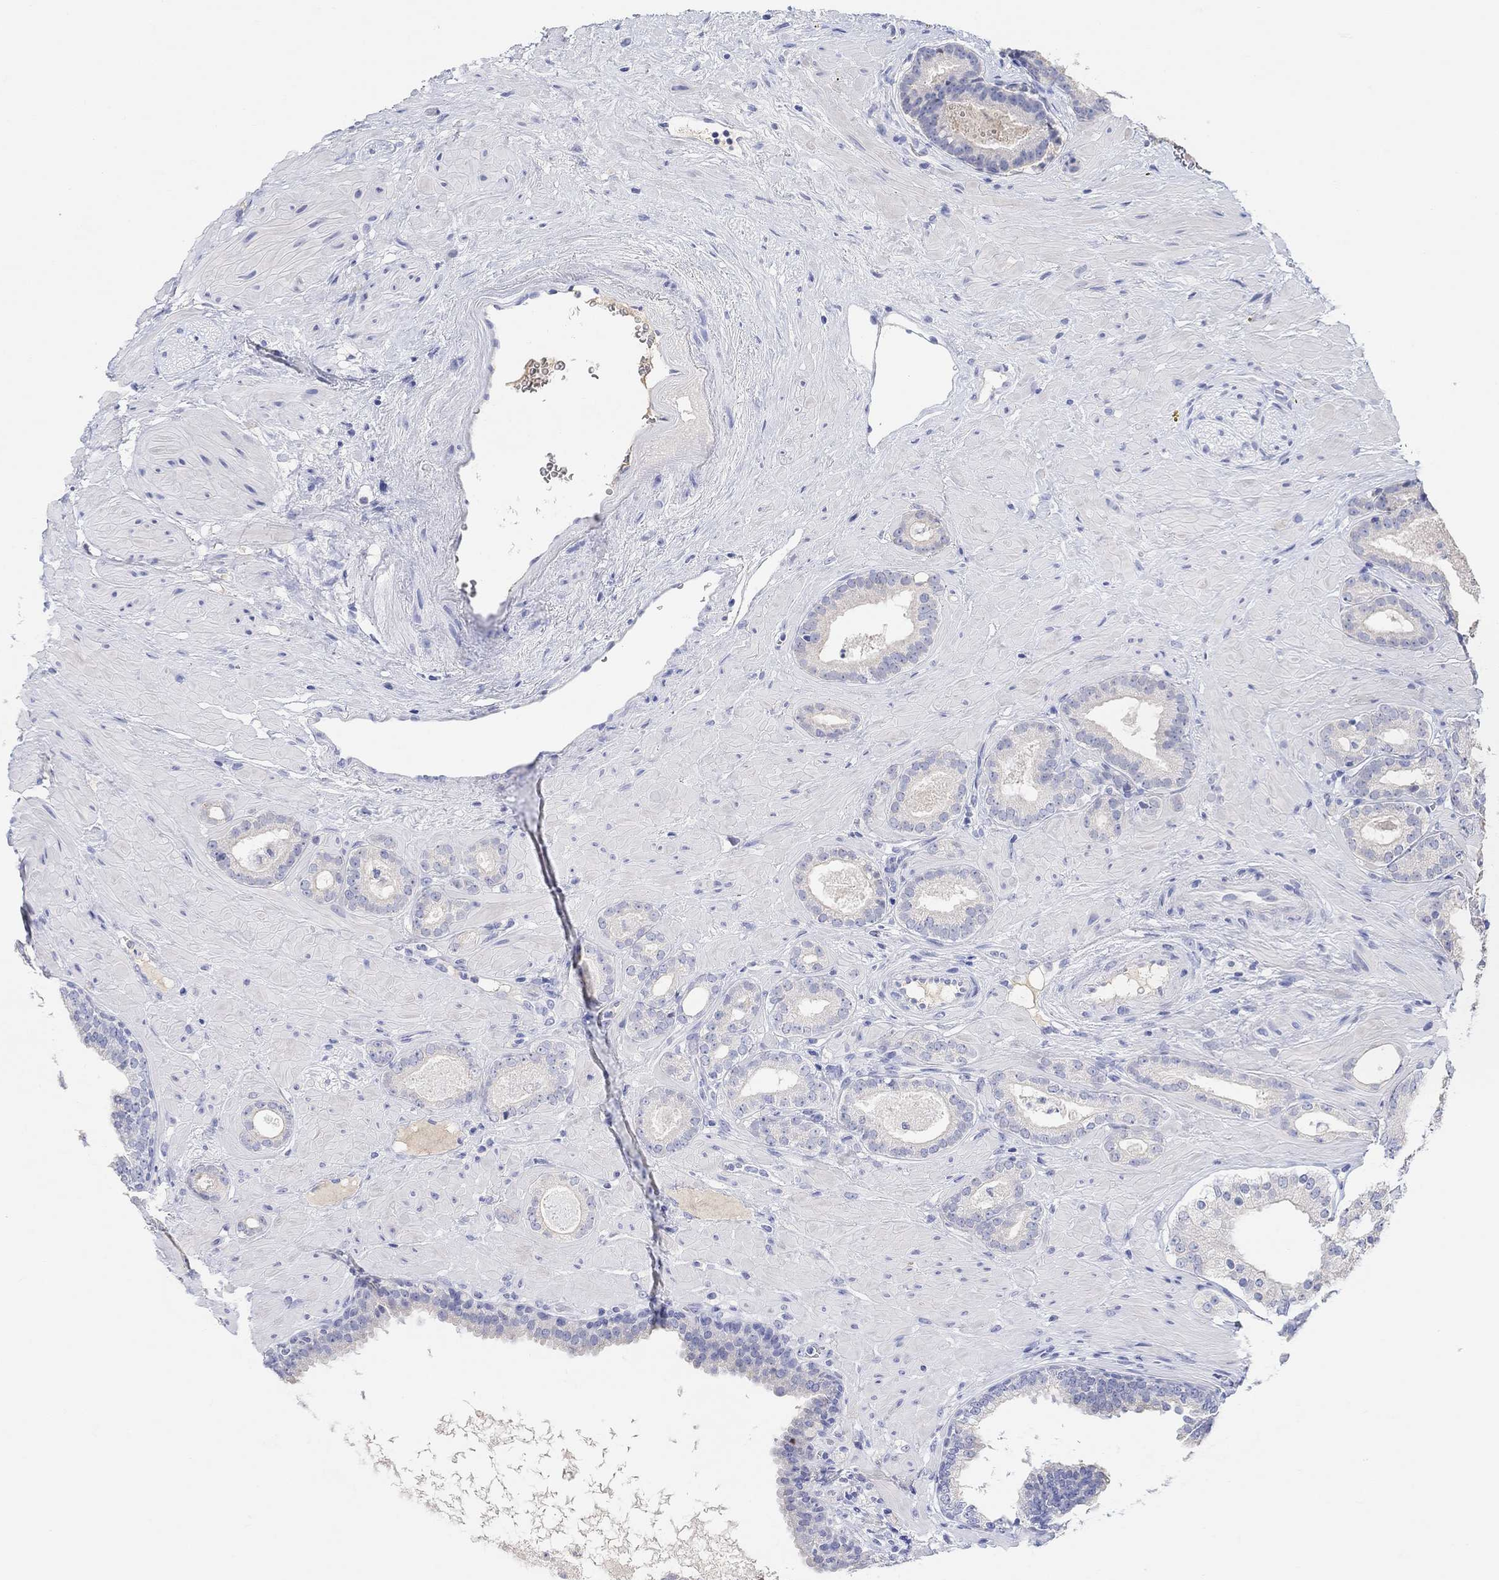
{"staining": {"intensity": "negative", "quantity": "none", "location": "none"}, "tissue": "prostate cancer", "cell_type": "Tumor cells", "image_type": "cancer", "snomed": [{"axis": "morphology", "description": "Adenocarcinoma, Low grade"}, {"axis": "topography", "description": "Prostate"}], "caption": "A high-resolution histopathology image shows IHC staining of low-grade adenocarcinoma (prostate), which displays no significant staining in tumor cells.", "gene": "TYR", "patient": {"sex": "male", "age": 60}}